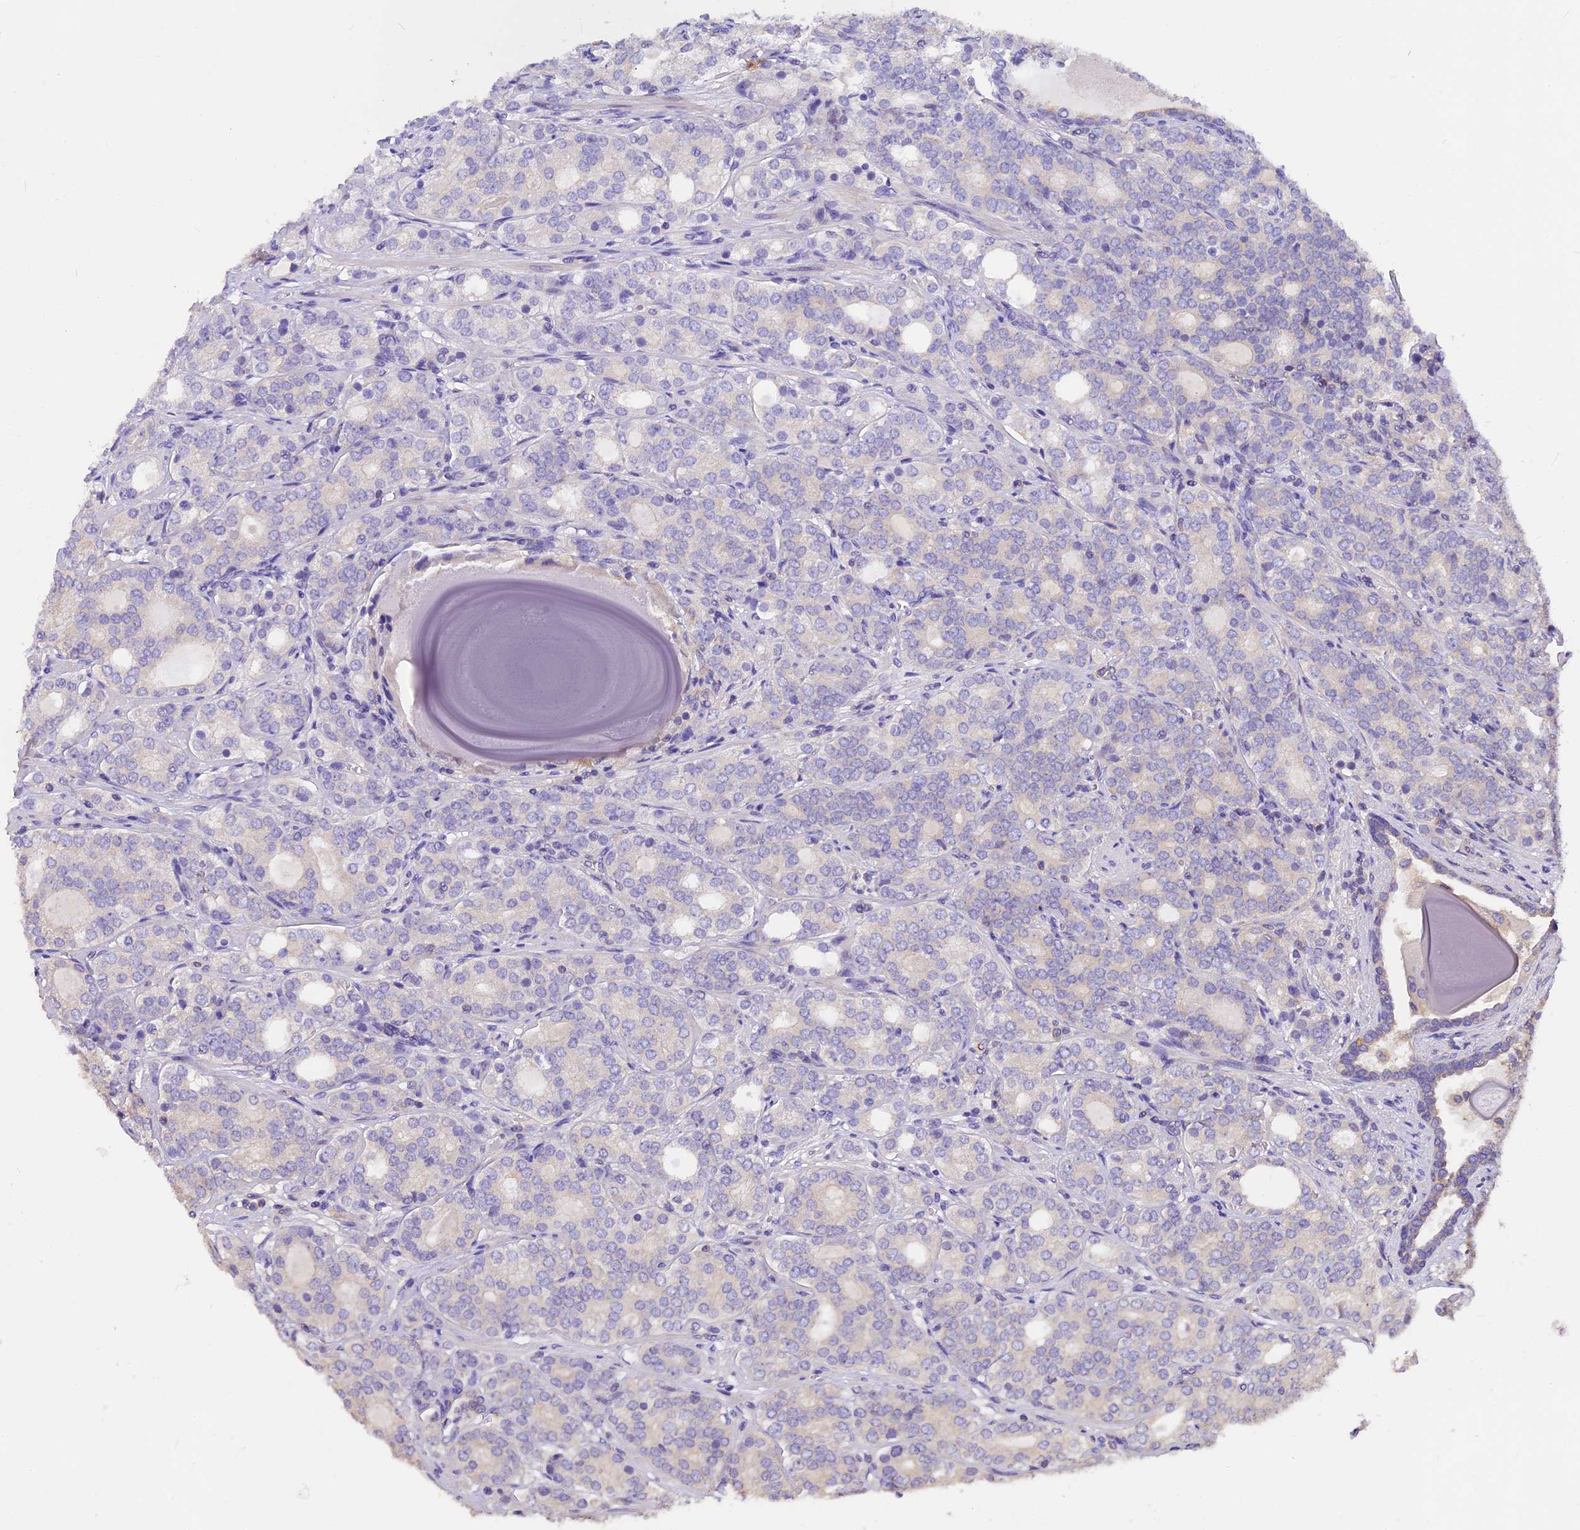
{"staining": {"intensity": "negative", "quantity": "none", "location": "none"}, "tissue": "prostate cancer", "cell_type": "Tumor cells", "image_type": "cancer", "snomed": [{"axis": "morphology", "description": "Adenocarcinoma, High grade"}, {"axis": "topography", "description": "Prostate"}], "caption": "Immunohistochemical staining of human prostate adenocarcinoma (high-grade) reveals no significant expression in tumor cells. (Brightfield microscopy of DAB (3,3'-diaminobenzidine) immunohistochemistry at high magnification).", "gene": "AP3B2", "patient": {"sex": "male", "age": 64}}